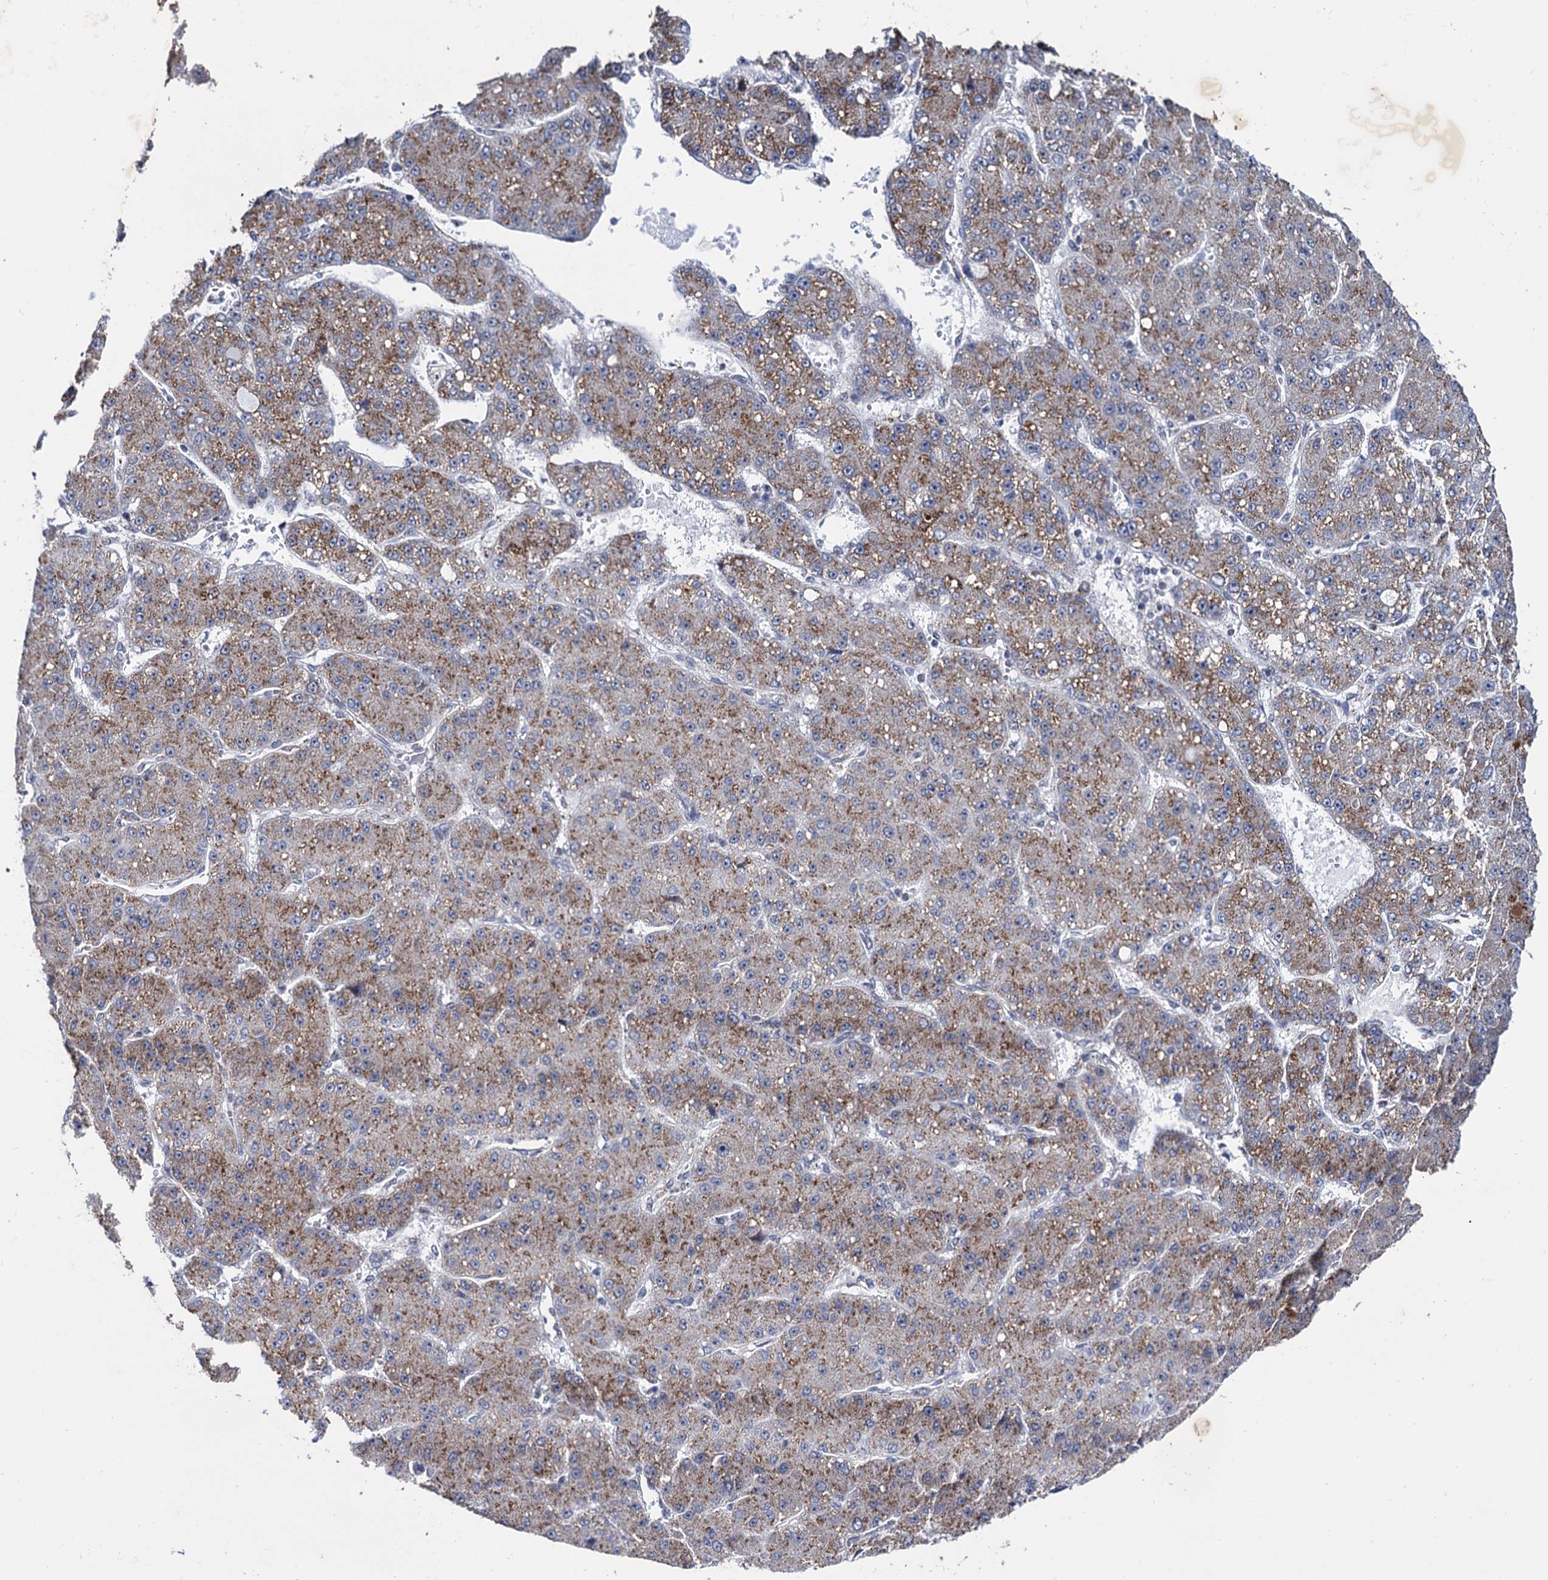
{"staining": {"intensity": "moderate", "quantity": ">75%", "location": "cytoplasmic/membranous"}, "tissue": "liver cancer", "cell_type": "Tumor cells", "image_type": "cancer", "snomed": [{"axis": "morphology", "description": "Carcinoma, Hepatocellular, NOS"}, {"axis": "topography", "description": "Liver"}], "caption": "This micrograph shows immunohistochemistry (IHC) staining of liver cancer (hepatocellular carcinoma), with medium moderate cytoplasmic/membranous staining in approximately >75% of tumor cells.", "gene": "THAP2", "patient": {"sex": "male", "age": 67}}